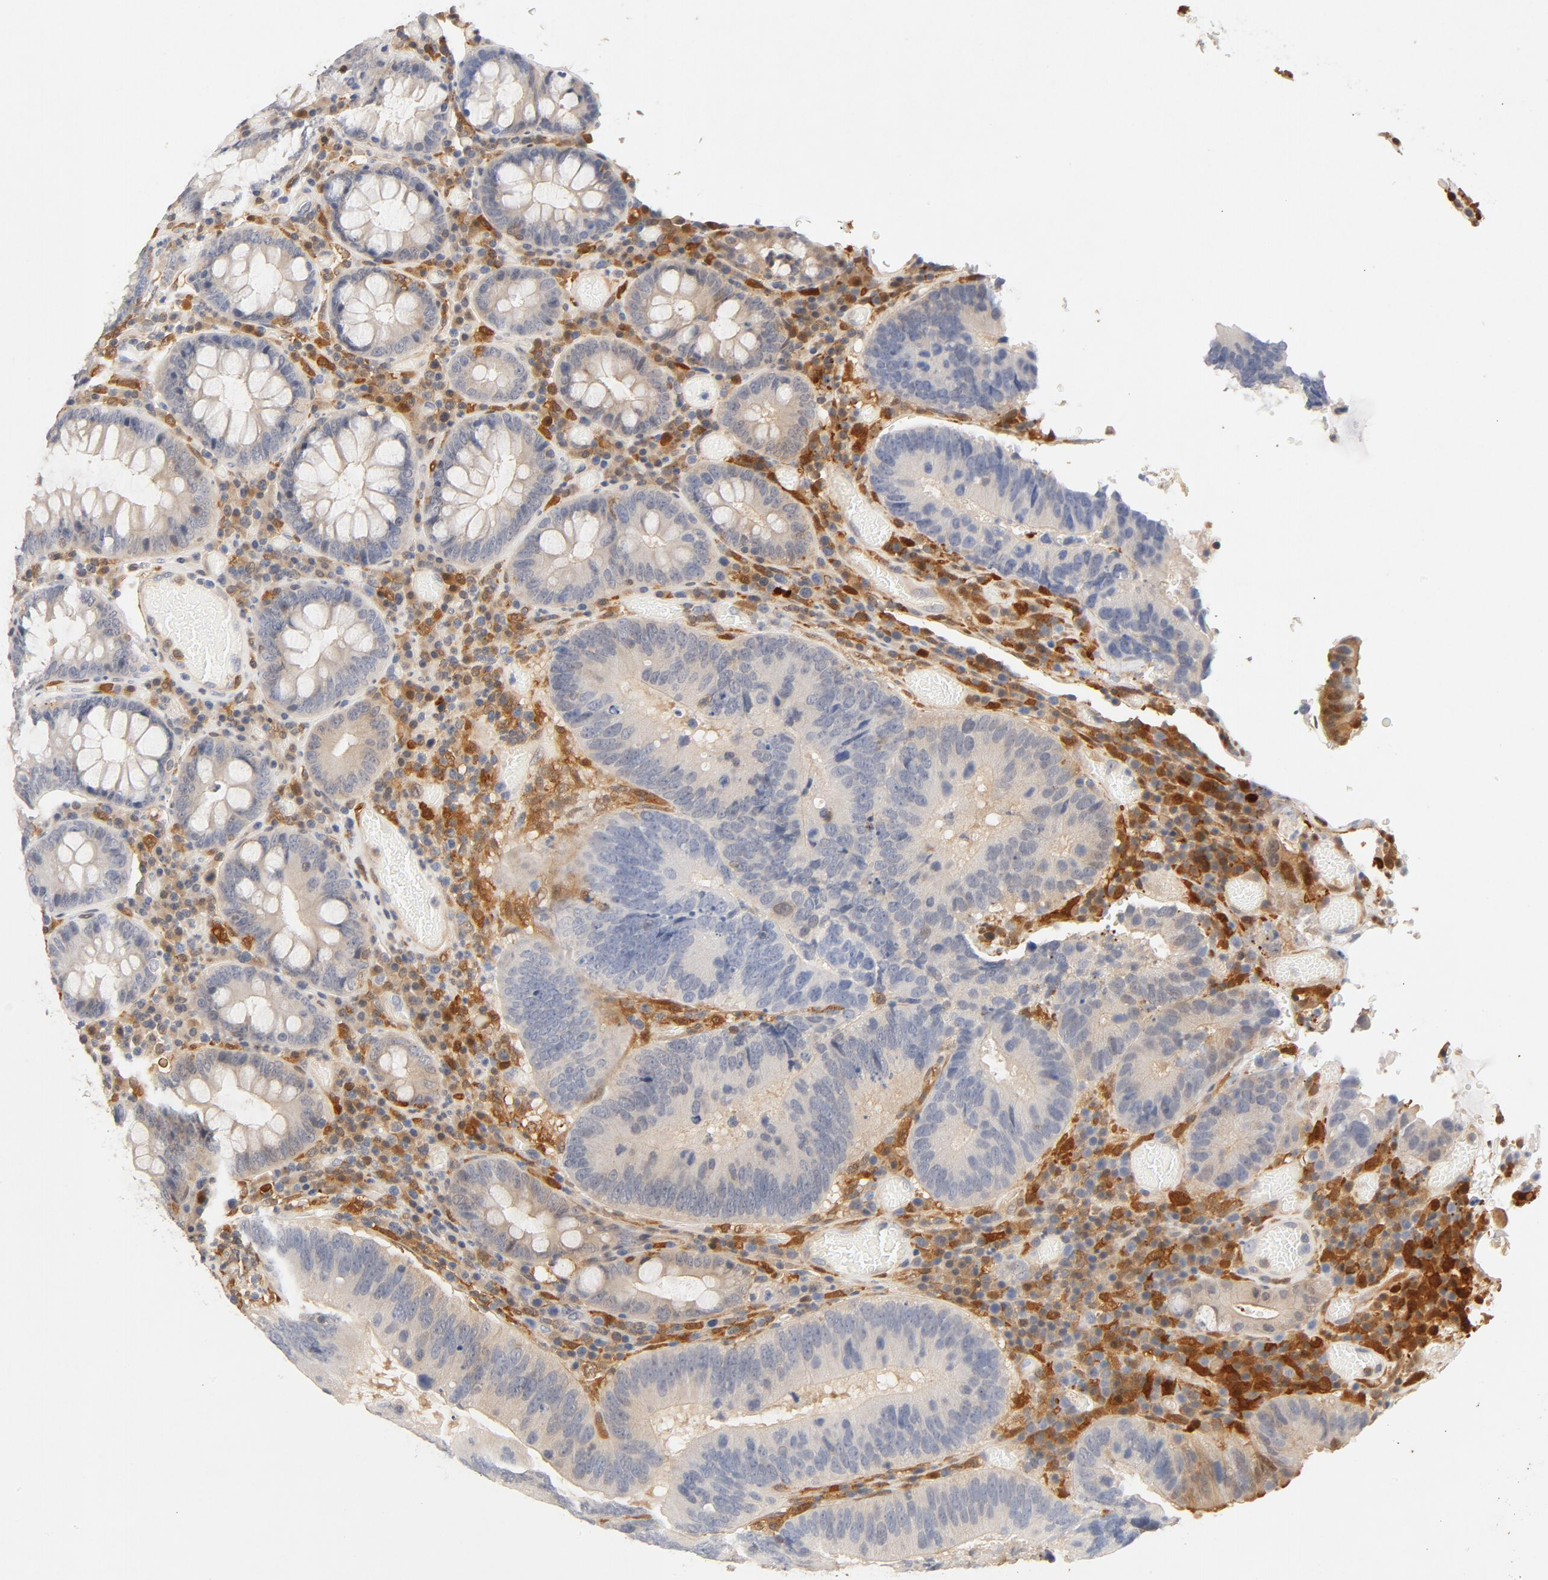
{"staining": {"intensity": "weak", "quantity": "25%-75%", "location": "cytoplasmic/membranous"}, "tissue": "colorectal cancer", "cell_type": "Tumor cells", "image_type": "cancer", "snomed": [{"axis": "morphology", "description": "Normal tissue, NOS"}, {"axis": "morphology", "description": "Adenocarcinoma, NOS"}, {"axis": "topography", "description": "Colon"}], "caption": "Adenocarcinoma (colorectal) tissue displays weak cytoplasmic/membranous expression in about 25%-75% of tumor cells (DAB = brown stain, brightfield microscopy at high magnification).", "gene": "STAT1", "patient": {"sex": "female", "age": 78}}